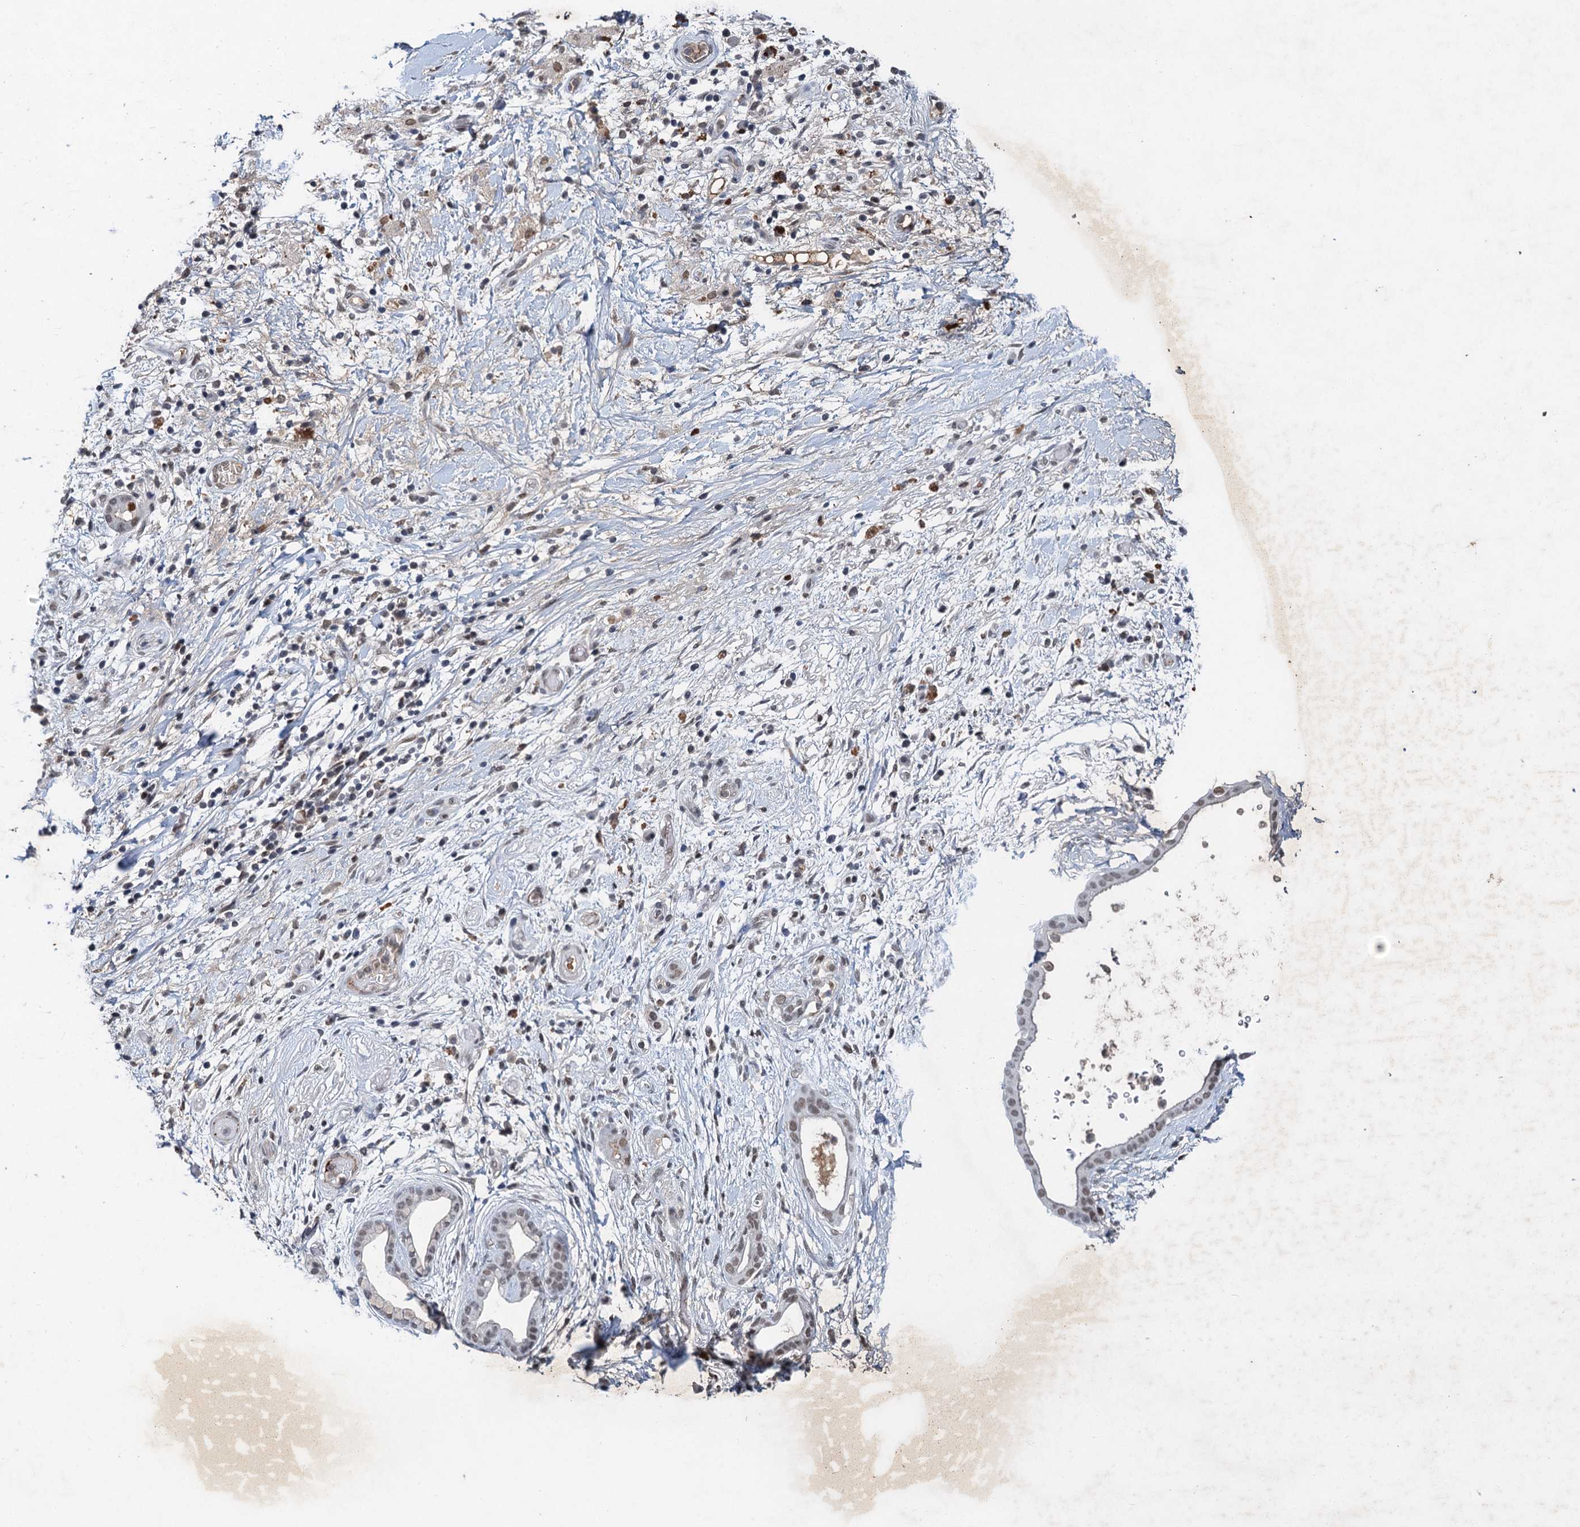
{"staining": {"intensity": "weak", "quantity": "<25%", "location": "nuclear"}, "tissue": "pancreatic cancer", "cell_type": "Tumor cells", "image_type": "cancer", "snomed": [{"axis": "morphology", "description": "Adenocarcinoma, NOS"}, {"axis": "topography", "description": "Pancreas"}], "caption": "A high-resolution micrograph shows IHC staining of pancreatic cancer (adenocarcinoma), which demonstrates no significant positivity in tumor cells.", "gene": "CSTF3", "patient": {"sex": "female", "age": 73}}